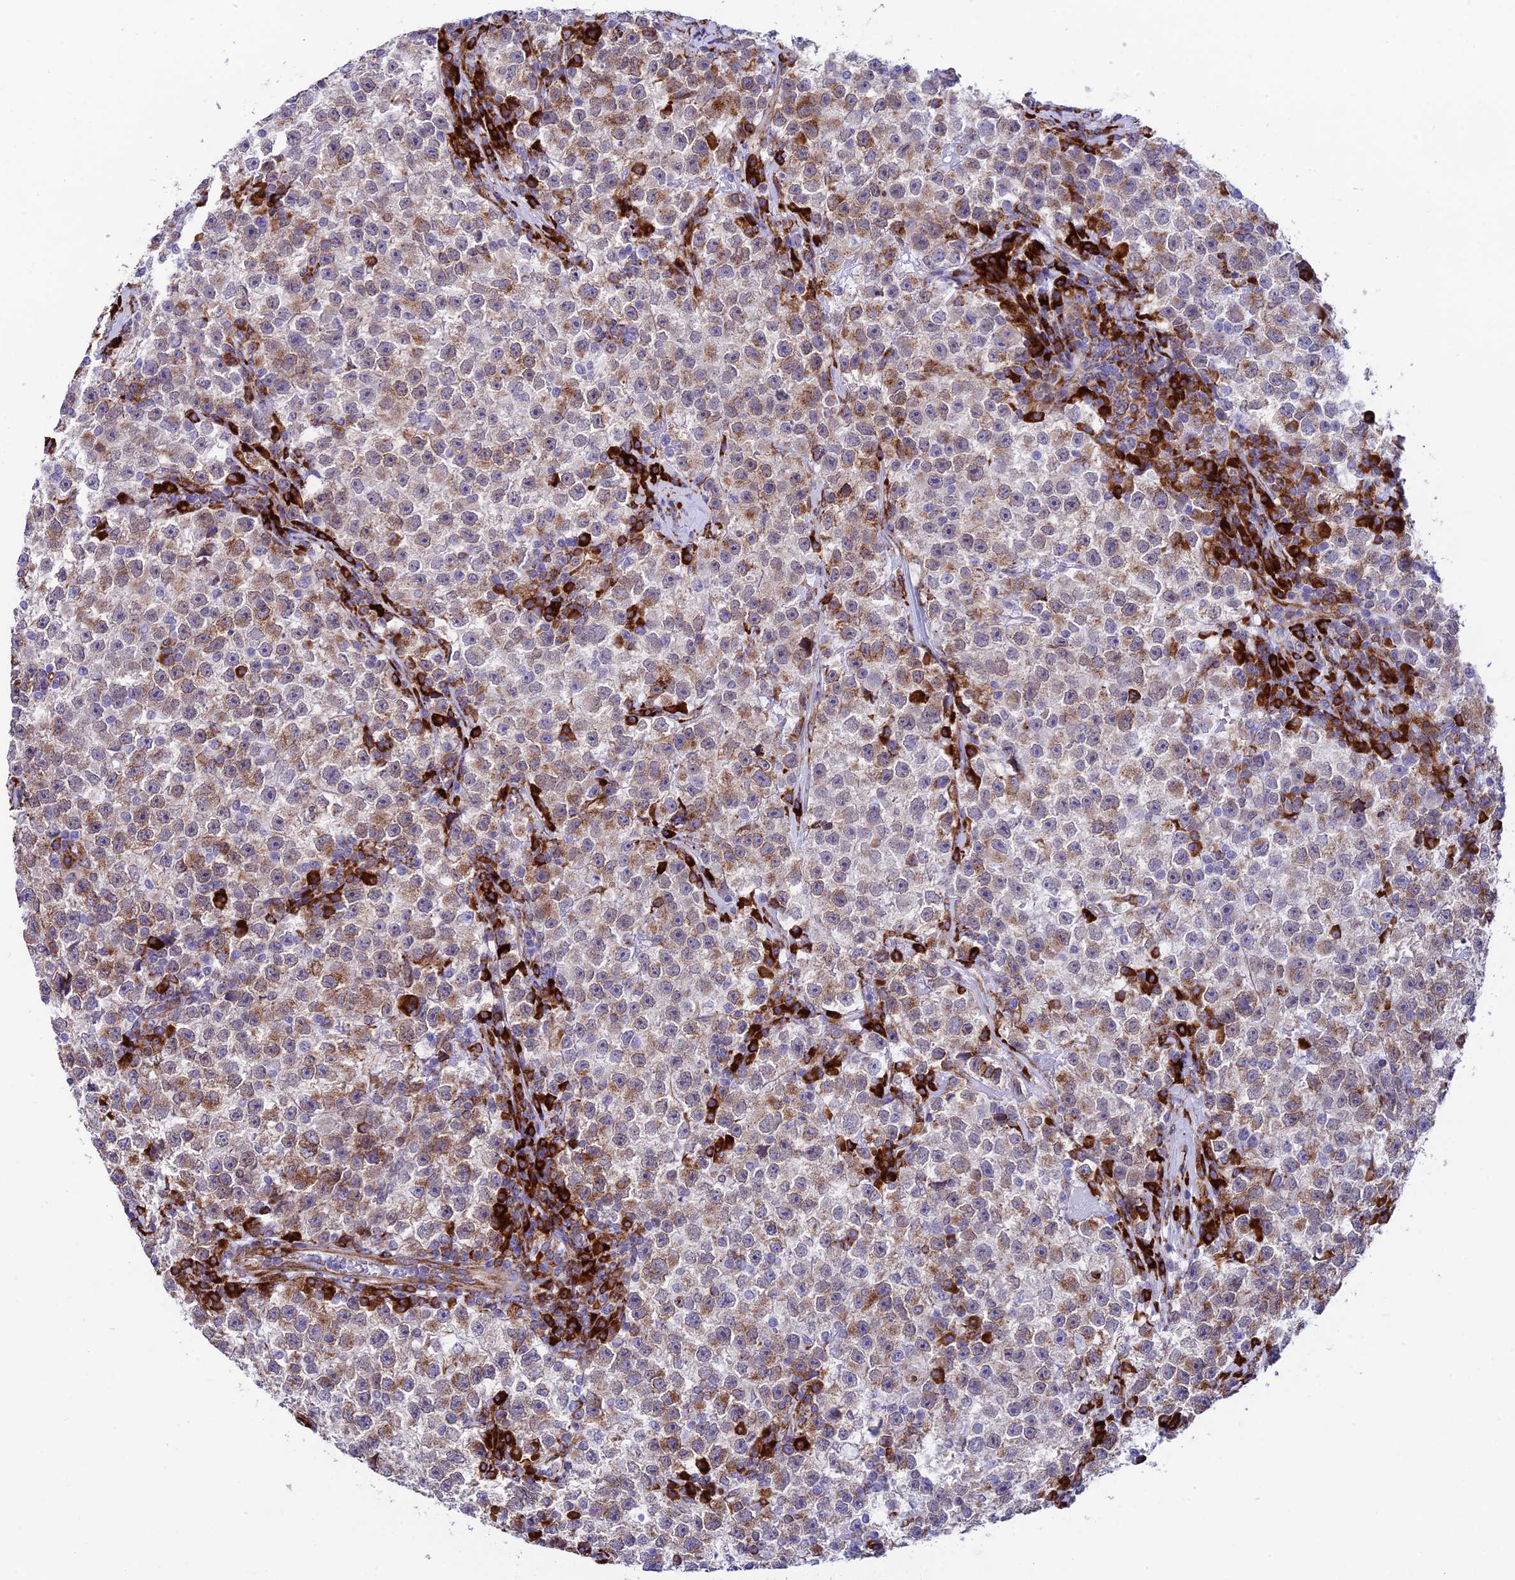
{"staining": {"intensity": "moderate", "quantity": "25%-75%", "location": "cytoplasmic/membranous"}, "tissue": "testis cancer", "cell_type": "Tumor cells", "image_type": "cancer", "snomed": [{"axis": "morphology", "description": "Seminoma, NOS"}, {"axis": "topography", "description": "Testis"}], "caption": "Human testis cancer stained with a brown dye reveals moderate cytoplasmic/membranous positive positivity in approximately 25%-75% of tumor cells.", "gene": "TUBGCP6", "patient": {"sex": "male", "age": 22}}